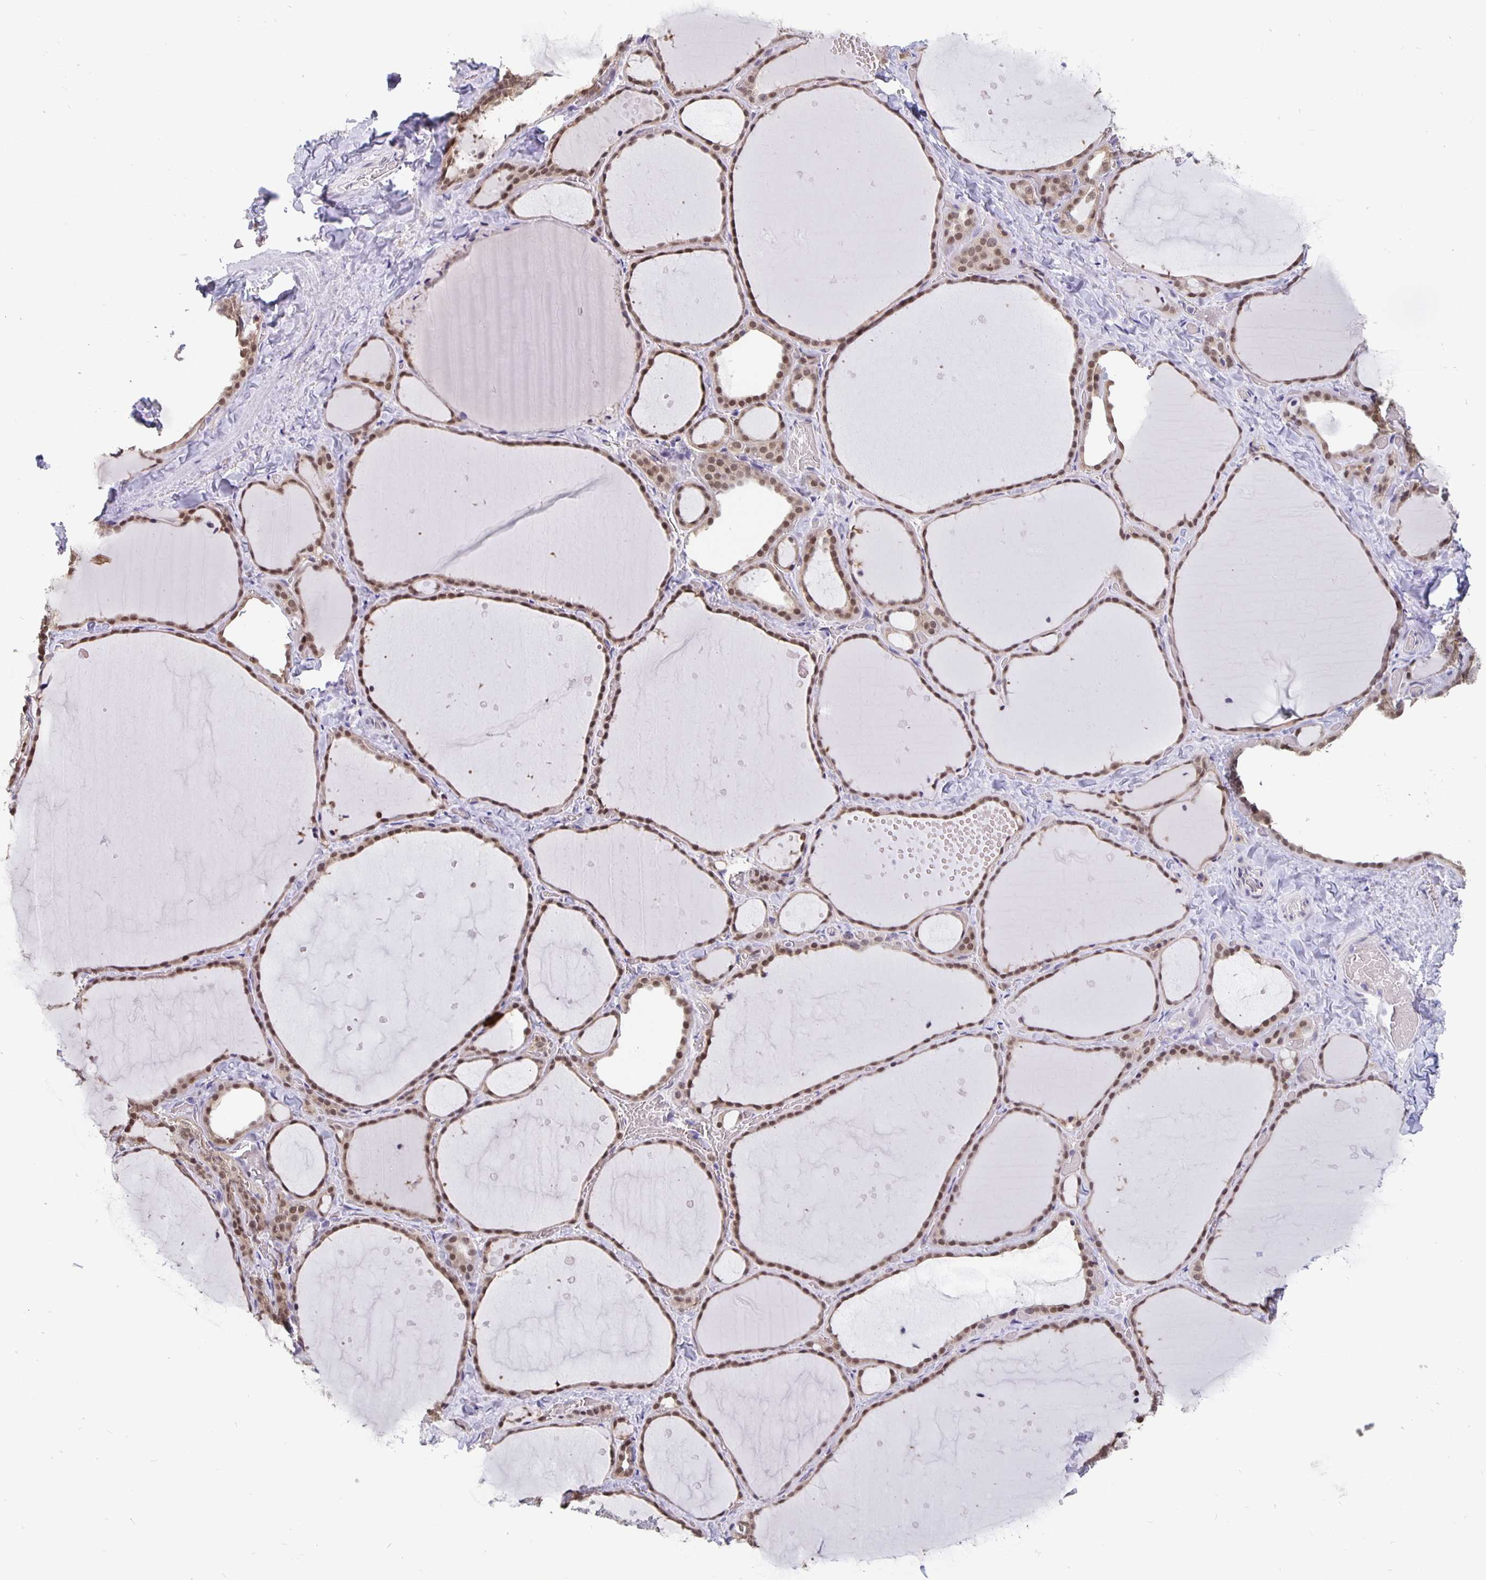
{"staining": {"intensity": "moderate", "quantity": ">75%", "location": "nuclear"}, "tissue": "thyroid gland", "cell_type": "Glandular cells", "image_type": "normal", "snomed": [{"axis": "morphology", "description": "Normal tissue, NOS"}, {"axis": "topography", "description": "Thyroid gland"}], "caption": "DAB (3,3'-diaminobenzidine) immunohistochemical staining of benign thyroid gland demonstrates moderate nuclear protein expression in about >75% of glandular cells. The staining was performed using DAB to visualize the protein expression in brown, while the nuclei were stained in blue with hematoxylin (Magnification: 20x).", "gene": "ZNF691", "patient": {"sex": "female", "age": 36}}